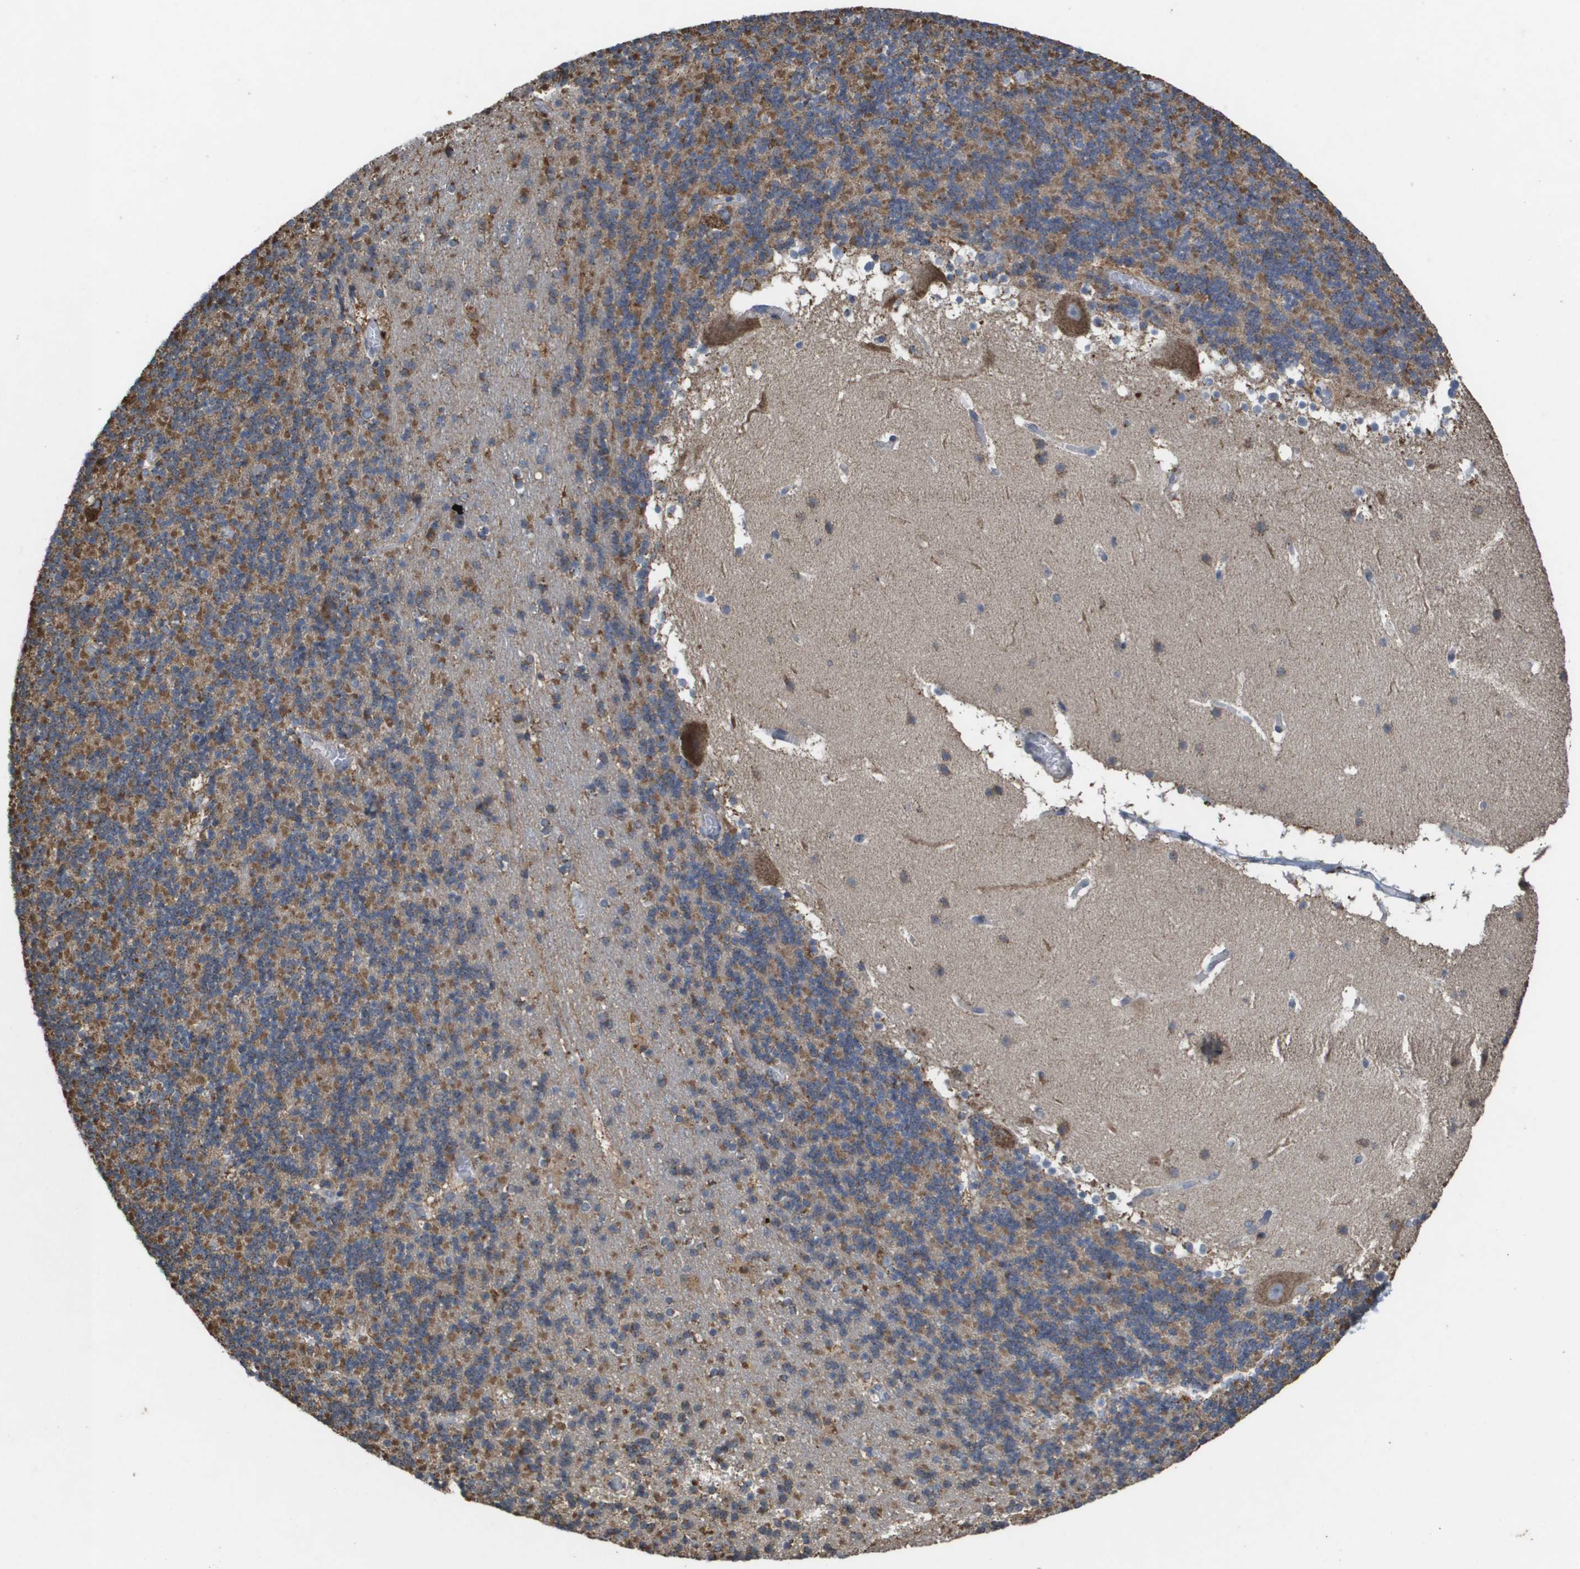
{"staining": {"intensity": "moderate", "quantity": ">75%", "location": "cytoplasmic/membranous"}, "tissue": "cerebellum", "cell_type": "Cells in granular layer", "image_type": "normal", "snomed": [{"axis": "morphology", "description": "Normal tissue, NOS"}, {"axis": "topography", "description": "Cerebellum"}], "caption": "Immunohistochemical staining of benign human cerebellum demonstrates moderate cytoplasmic/membranous protein positivity in about >75% of cells in granular layer. The staining was performed using DAB to visualize the protein expression in brown, while the nuclei were stained in blue with hematoxylin (Magnification: 20x).", "gene": "HSPE1", "patient": {"sex": "male", "age": 45}}